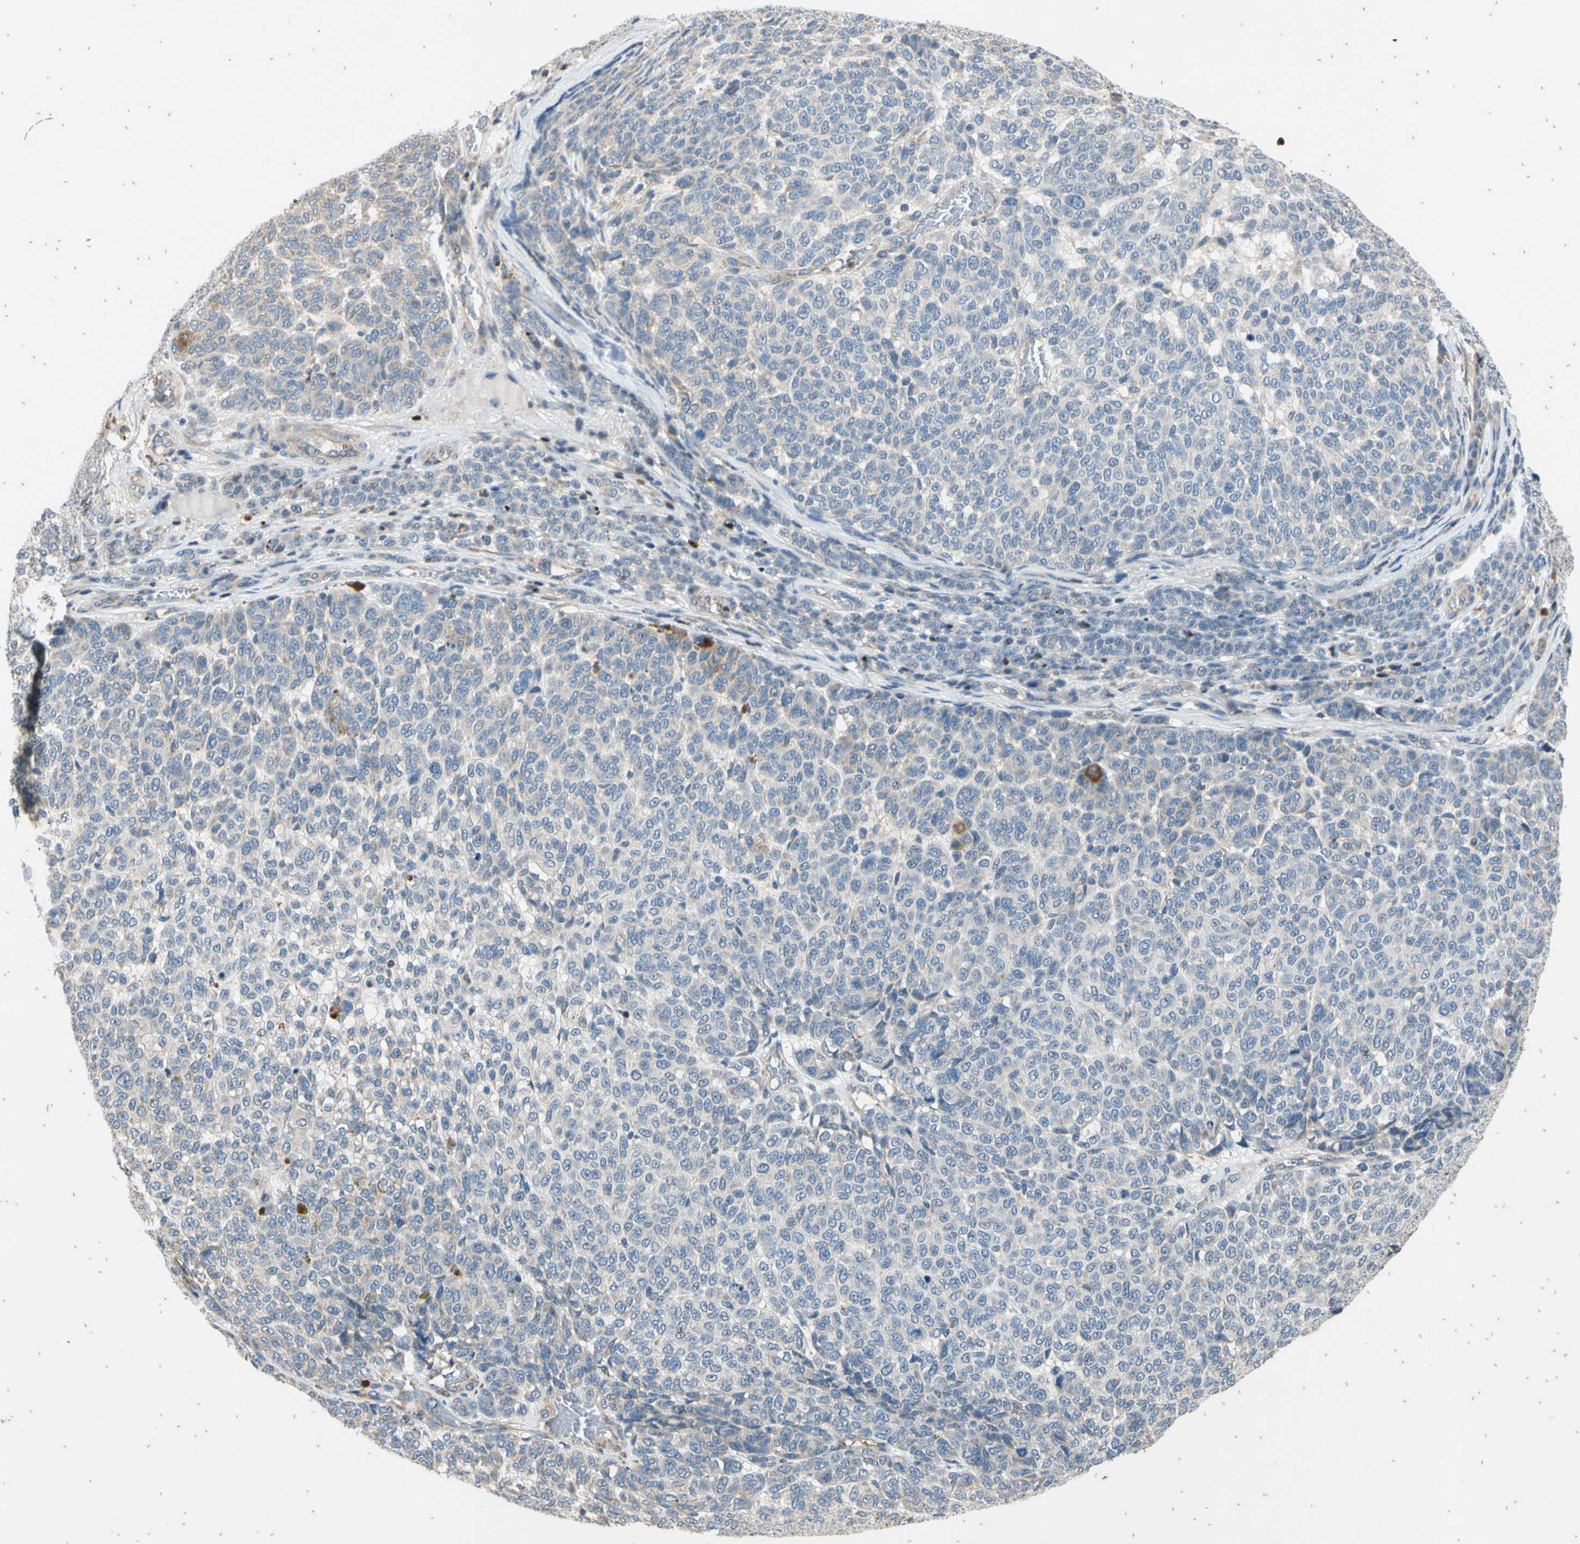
{"staining": {"intensity": "negative", "quantity": "none", "location": "none"}, "tissue": "melanoma", "cell_type": "Tumor cells", "image_type": "cancer", "snomed": [{"axis": "morphology", "description": "Malignant melanoma, NOS"}, {"axis": "topography", "description": "Skin"}], "caption": "Malignant melanoma was stained to show a protein in brown. There is no significant positivity in tumor cells. (DAB (3,3'-diaminobenzidine) immunohistochemistry, high magnification).", "gene": "TBX21", "patient": {"sex": "male", "age": 59}}